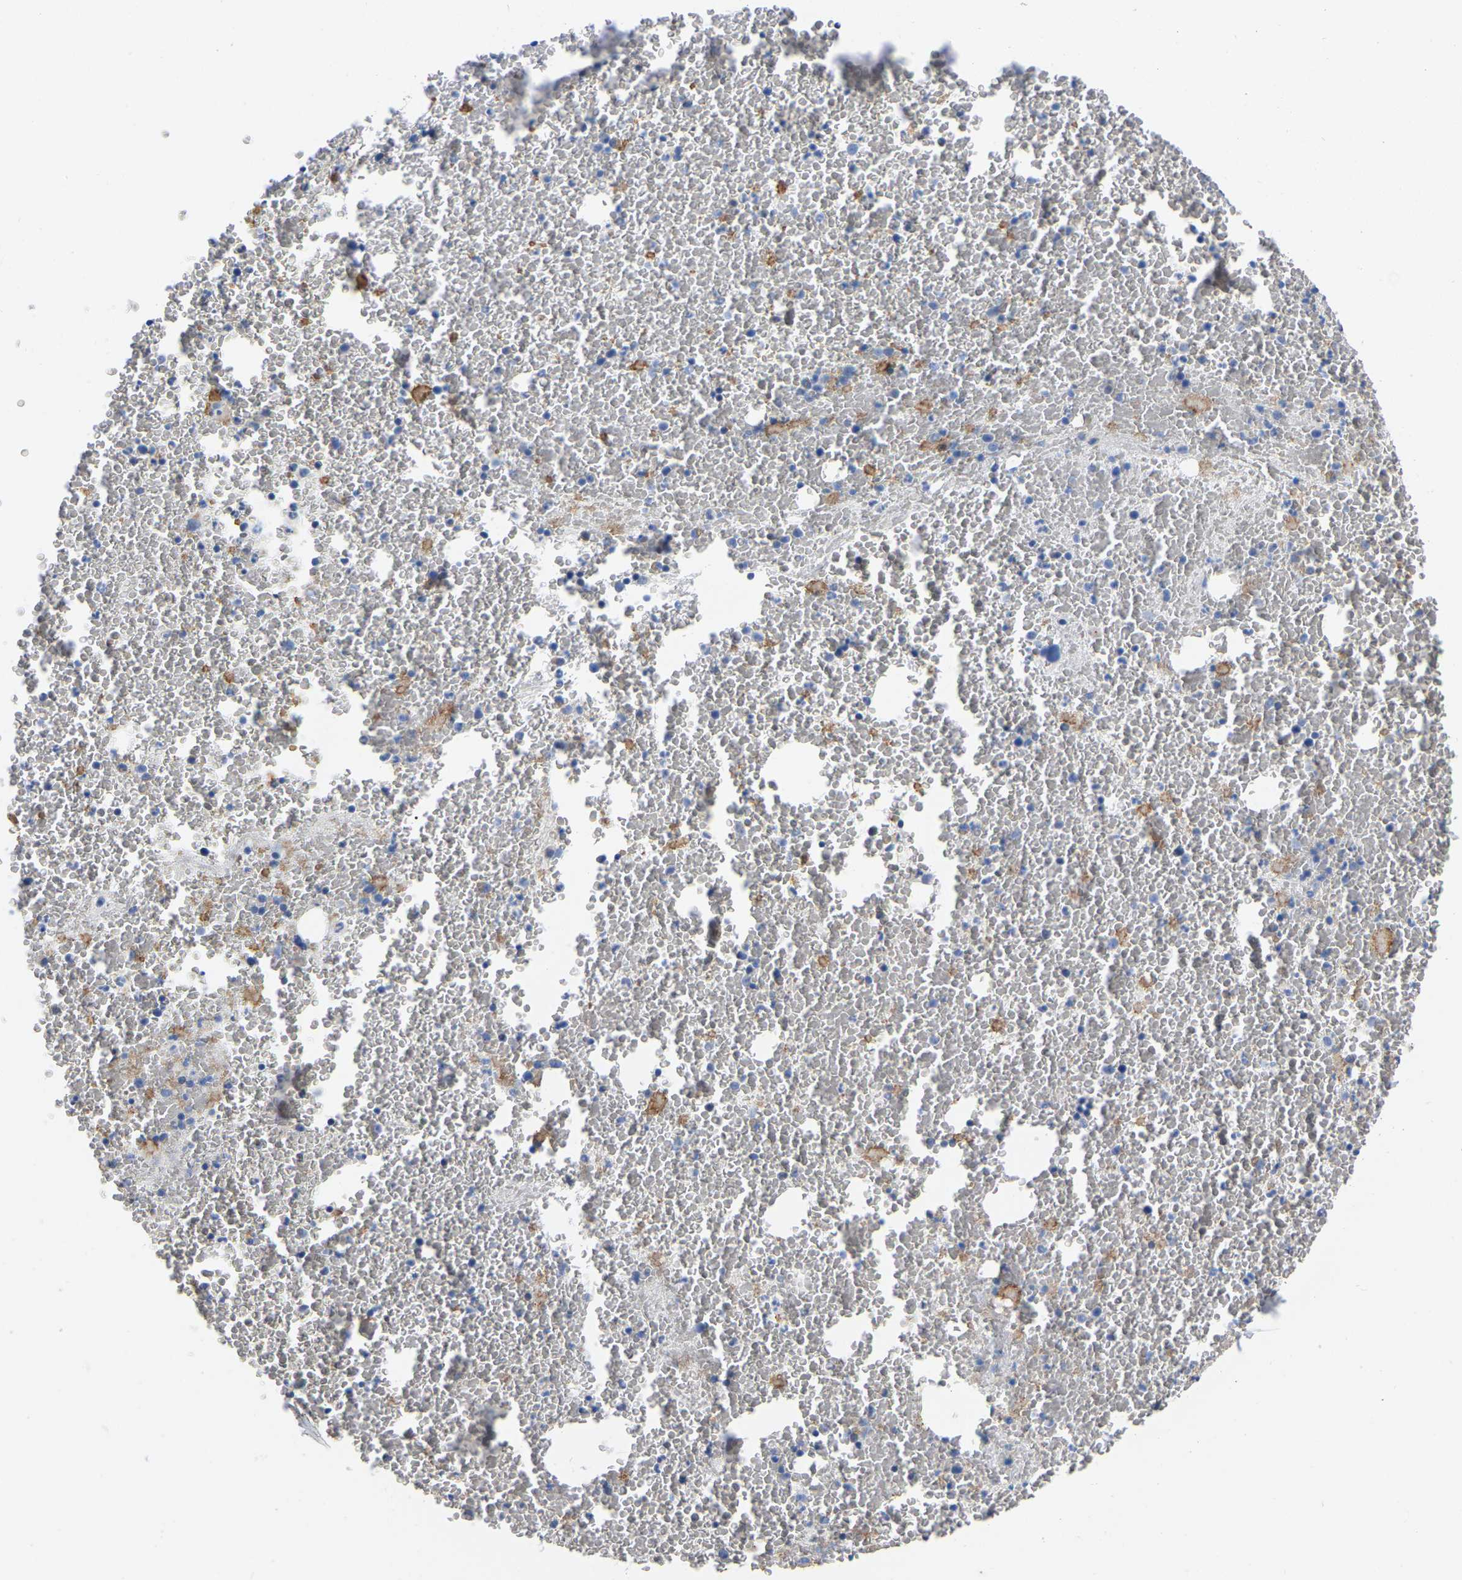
{"staining": {"intensity": "negative", "quantity": "none", "location": "none"}, "tissue": "bone marrow", "cell_type": "Hematopoietic cells", "image_type": "normal", "snomed": [{"axis": "morphology", "description": "Normal tissue, NOS"}, {"axis": "morphology", "description": "Inflammation, NOS"}, {"axis": "topography", "description": "Bone marrow"}], "caption": "Hematopoietic cells show no significant protein staining in normal bone marrow. Brightfield microscopy of IHC stained with DAB (3,3'-diaminobenzidine) (brown) and hematoxylin (blue), captured at high magnification.", "gene": "ULBP2", "patient": {"sex": "male", "age": 47}}